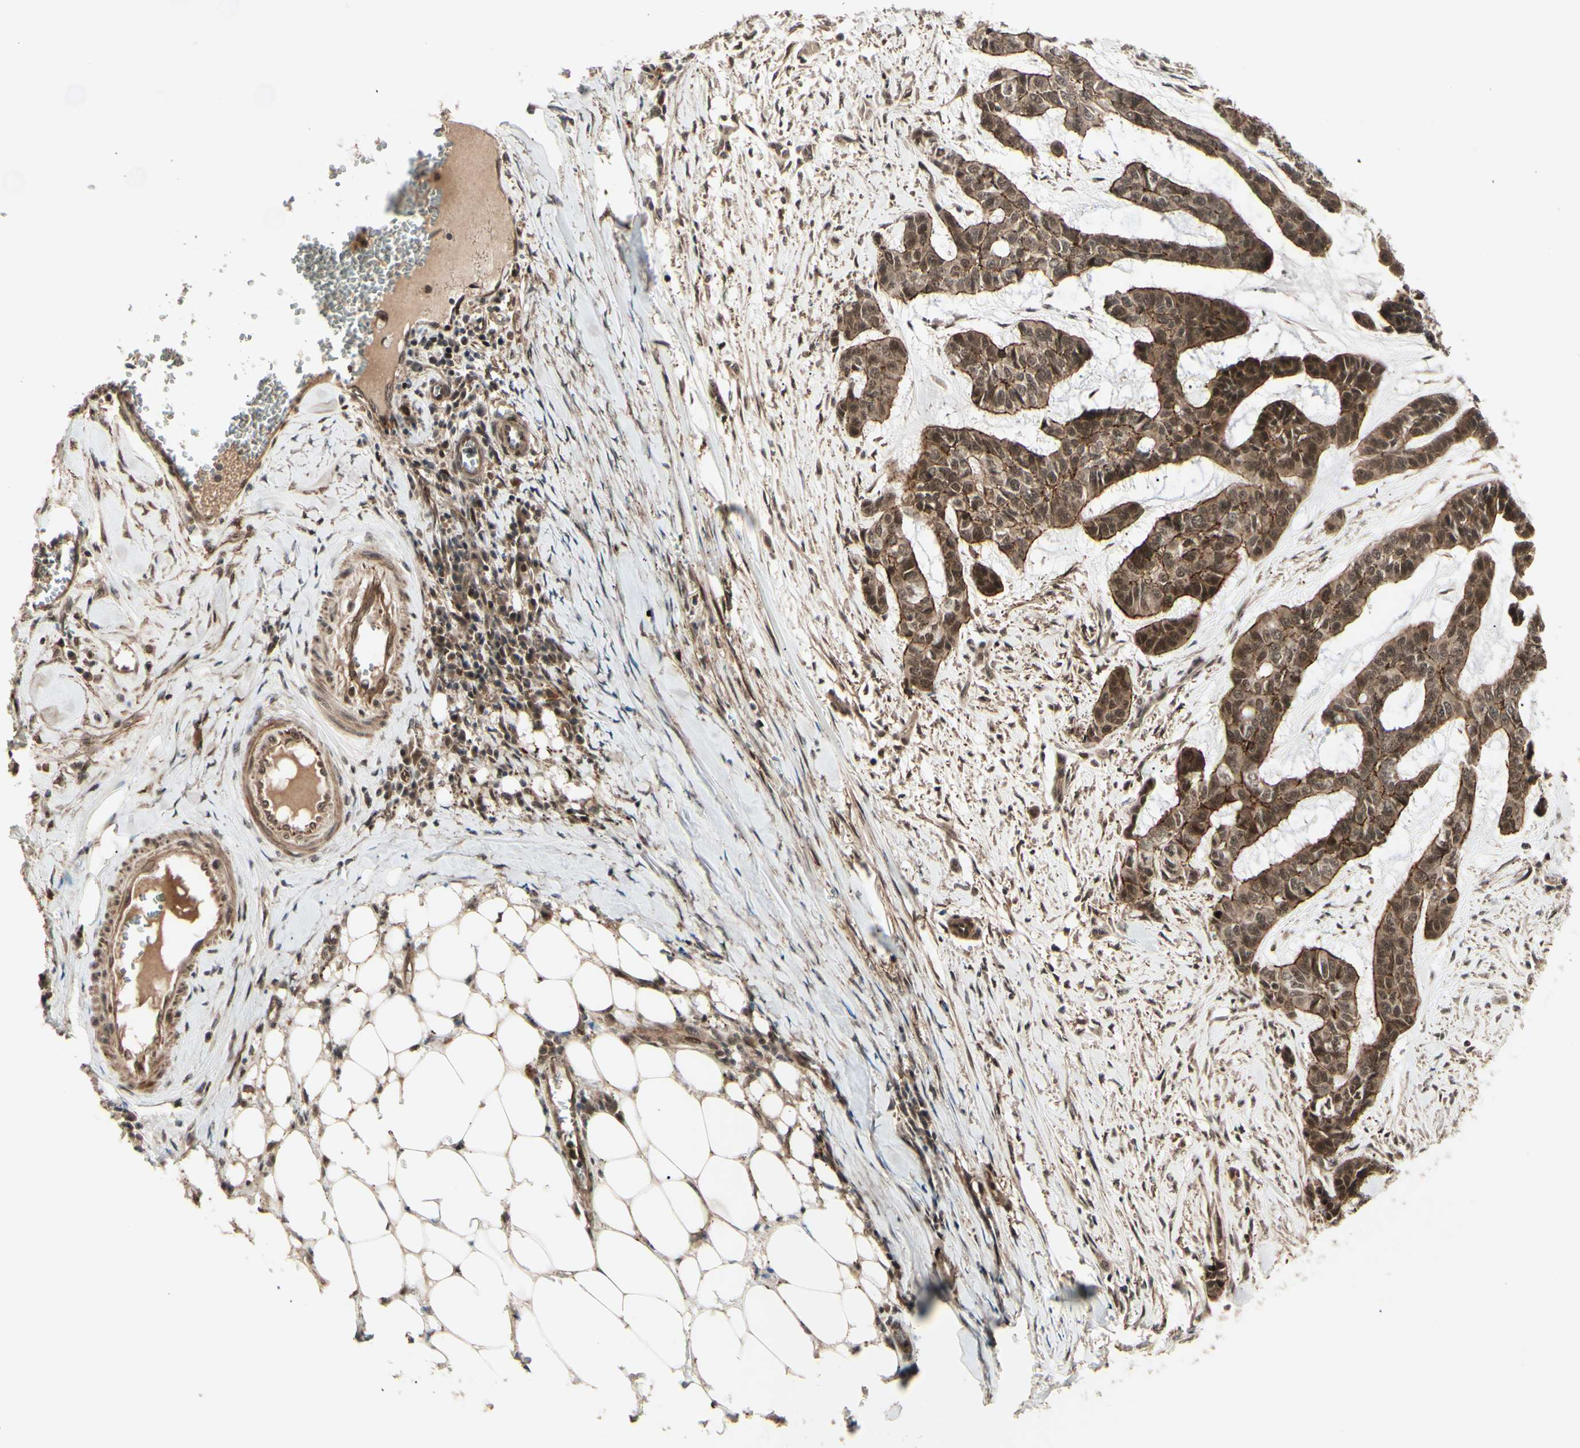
{"staining": {"intensity": "strong", "quantity": ">75%", "location": "cytoplasmic/membranous,nuclear"}, "tissue": "skin cancer", "cell_type": "Tumor cells", "image_type": "cancer", "snomed": [{"axis": "morphology", "description": "Basal cell carcinoma"}, {"axis": "topography", "description": "Skin"}], "caption": "Immunohistochemical staining of skin basal cell carcinoma exhibits strong cytoplasmic/membranous and nuclear protein staining in approximately >75% of tumor cells.", "gene": "MLF2", "patient": {"sex": "female", "age": 64}}